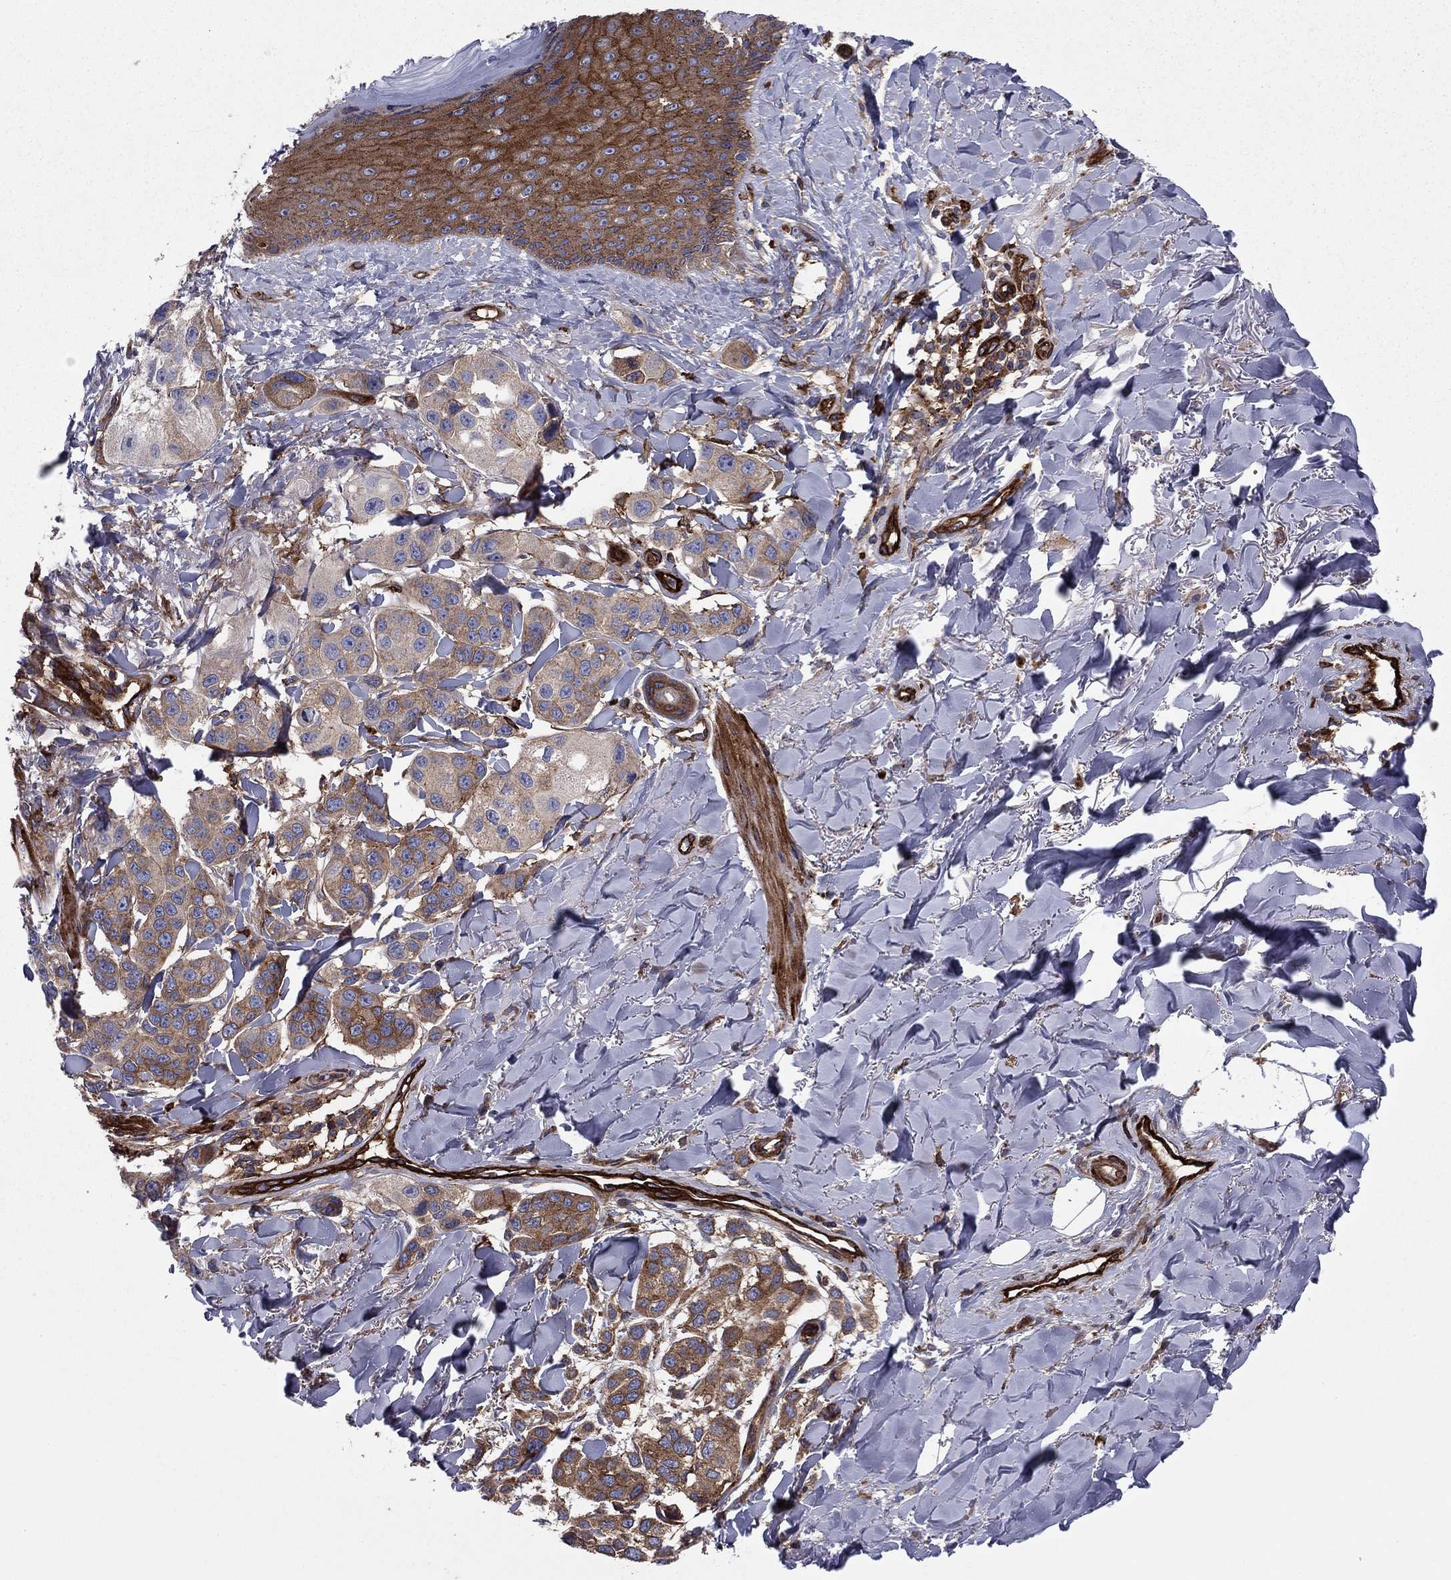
{"staining": {"intensity": "moderate", "quantity": "<25%", "location": "cytoplasmic/membranous"}, "tissue": "melanoma", "cell_type": "Tumor cells", "image_type": "cancer", "snomed": [{"axis": "morphology", "description": "Malignant melanoma, NOS"}, {"axis": "topography", "description": "Skin"}], "caption": "Malignant melanoma stained with a protein marker exhibits moderate staining in tumor cells.", "gene": "EHBP1L1", "patient": {"sex": "male", "age": 57}}